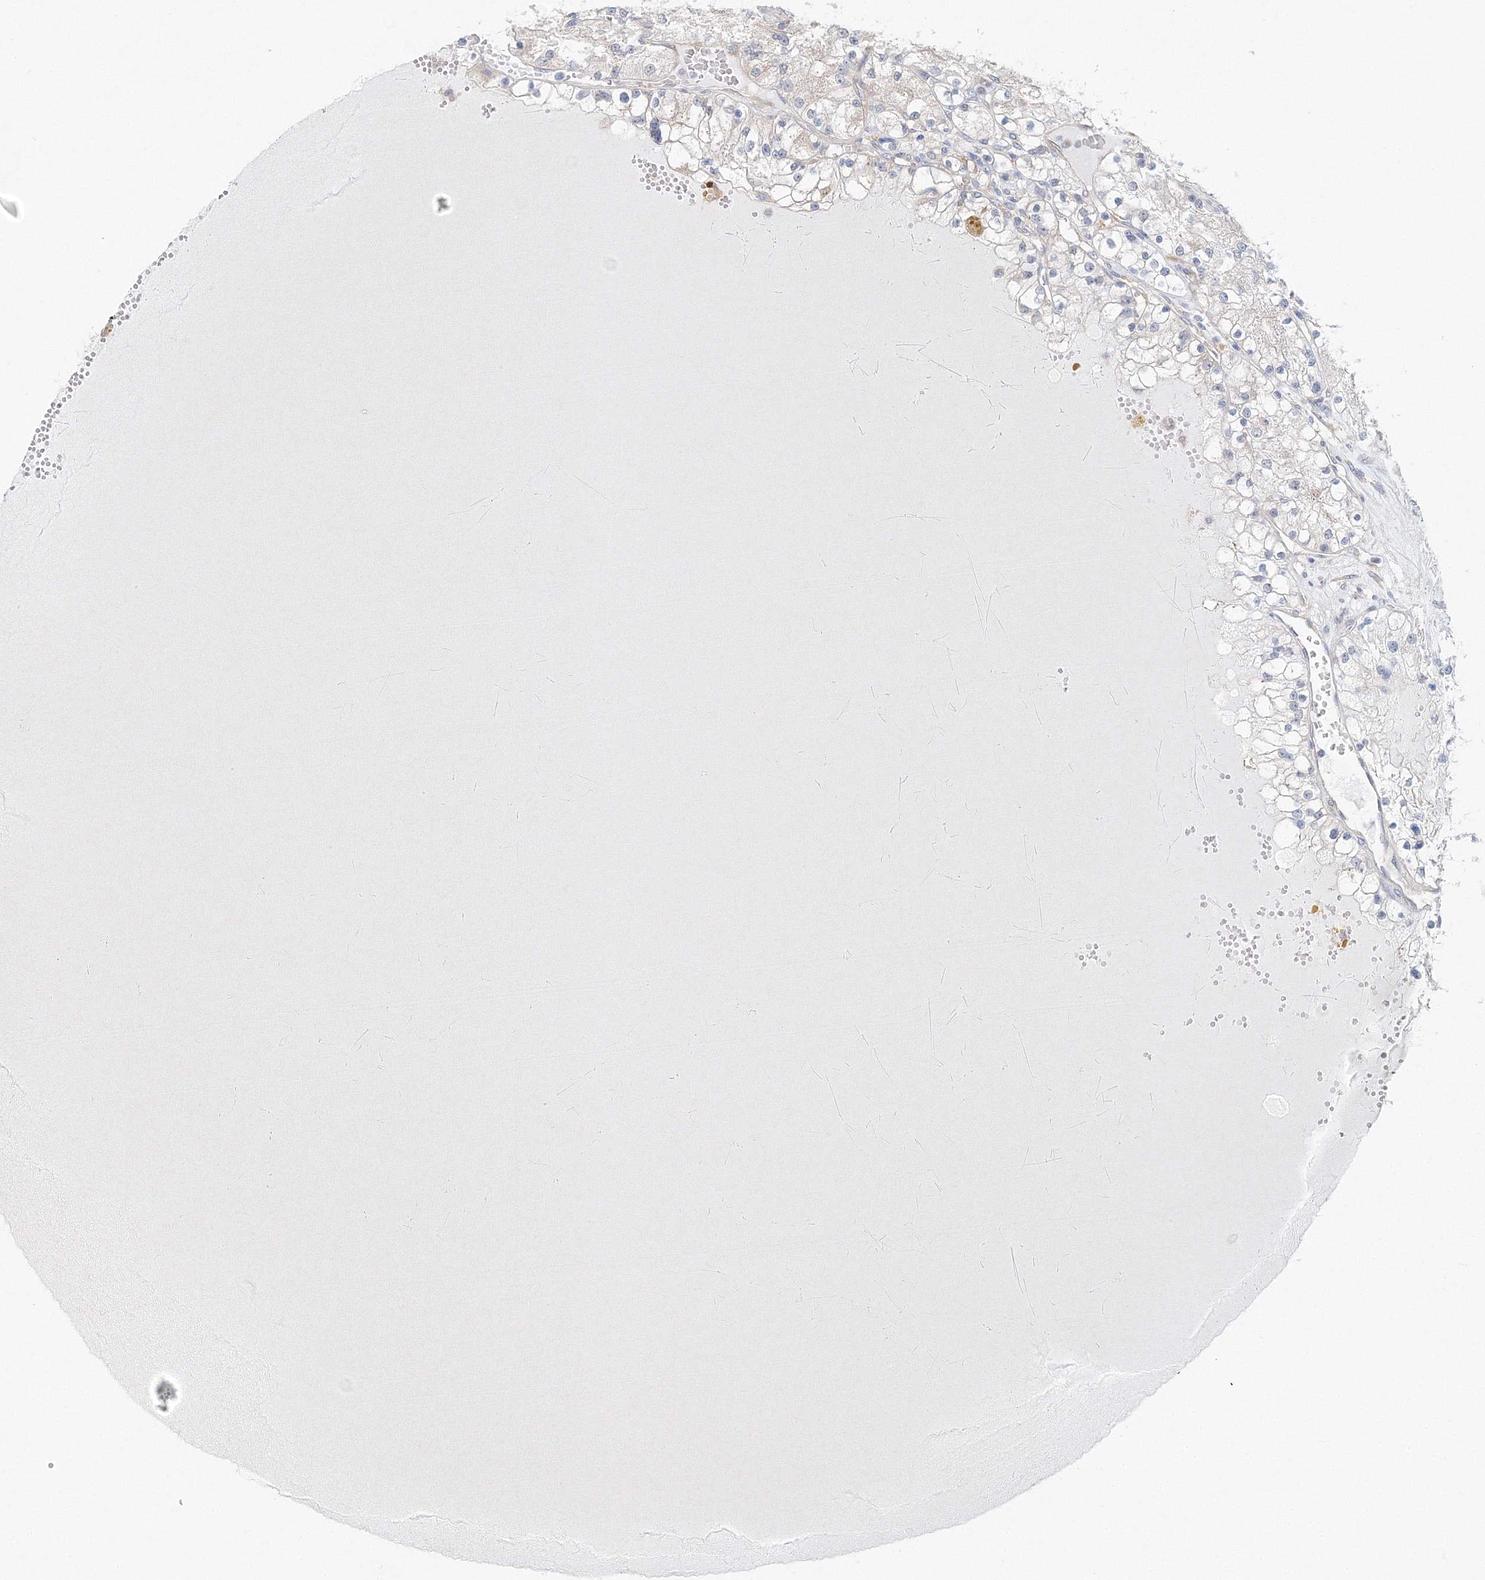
{"staining": {"intensity": "negative", "quantity": "none", "location": "none"}, "tissue": "renal cancer", "cell_type": "Tumor cells", "image_type": "cancer", "snomed": [{"axis": "morphology", "description": "Adenocarcinoma, NOS"}, {"axis": "topography", "description": "Kidney"}], "caption": "The micrograph displays no staining of tumor cells in renal adenocarcinoma.", "gene": "TPRKB", "patient": {"sex": "male", "age": 80}}